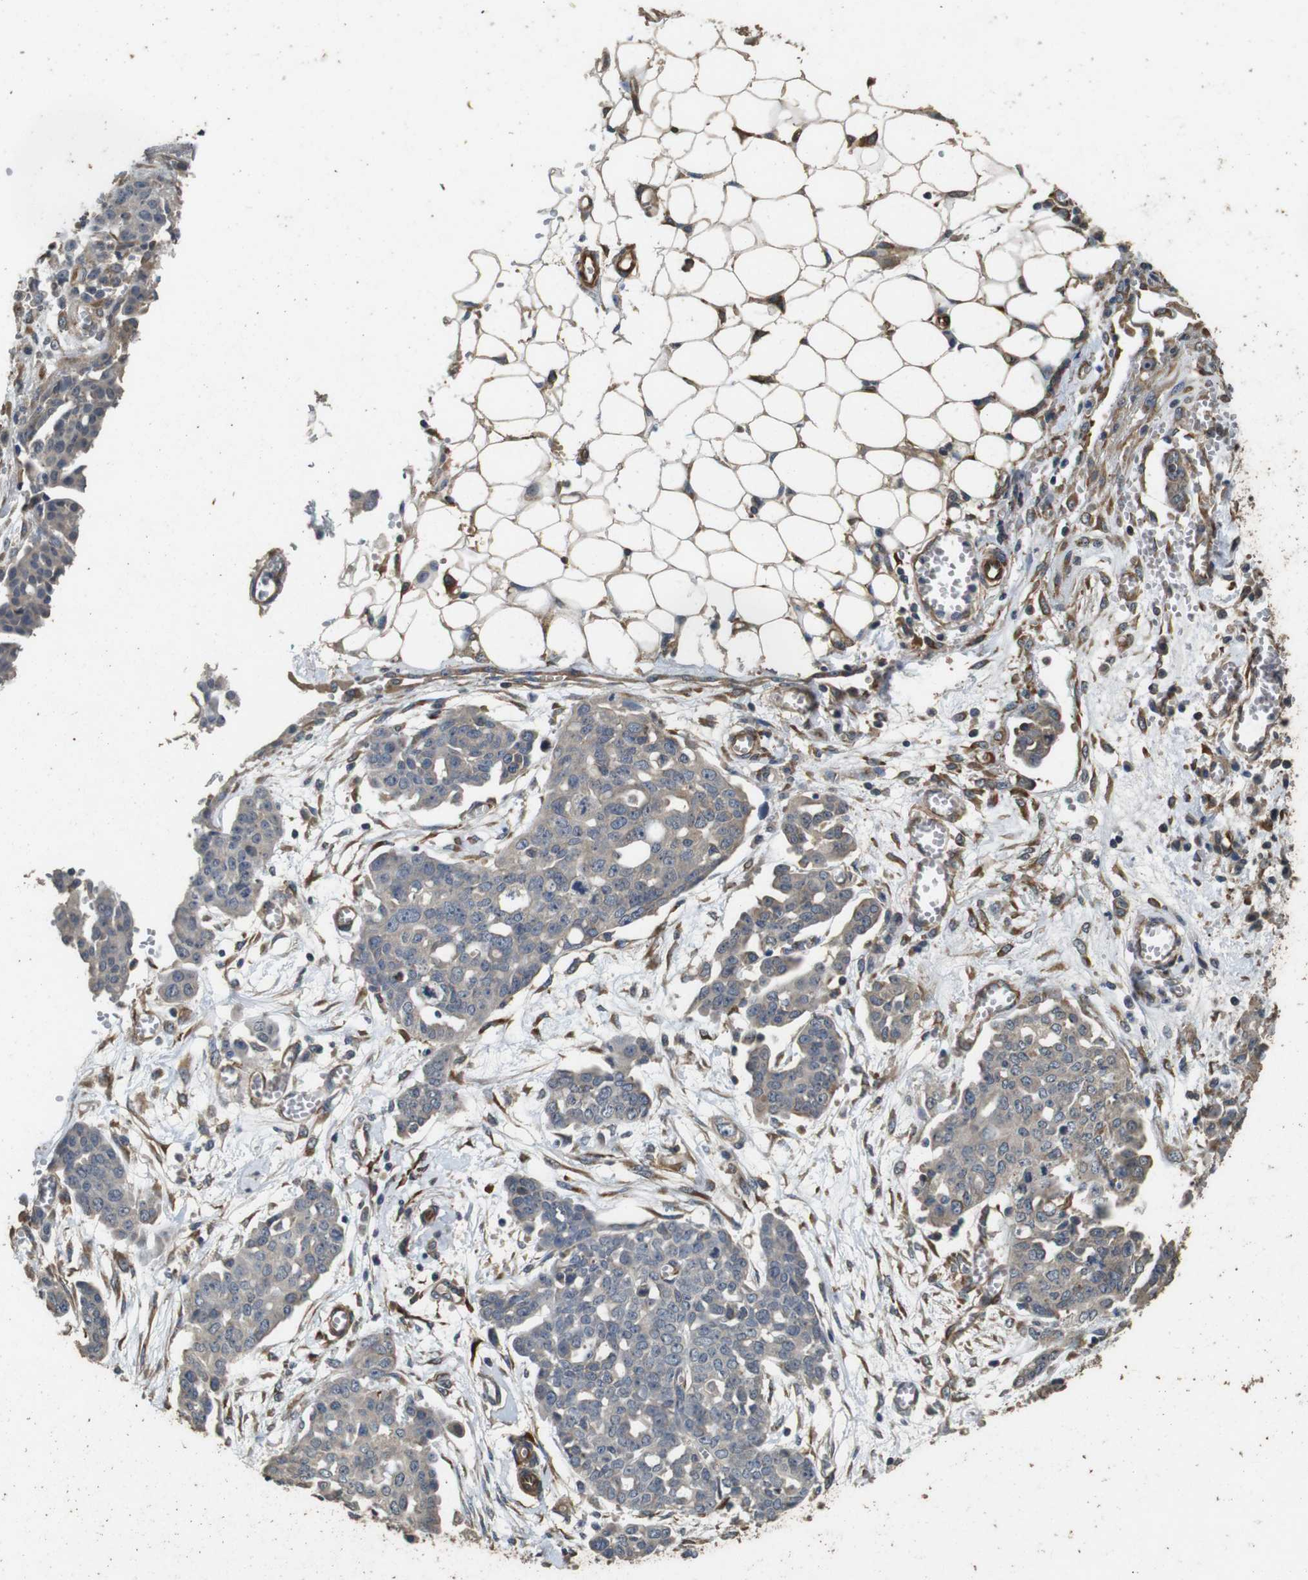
{"staining": {"intensity": "weak", "quantity": ">75%", "location": "cytoplasmic/membranous"}, "tissue": "ovarian cancer", "cell_type": "Tumor cells", "image_type": "cancer", "snomed": [{"axis": "morphology", "description": "Cystadenocarcinoma, serous, NOS"}, {"axis": "topography", "description": "Soft tissue"}, {"axis": "topography", "description": "Ovary"}], "caption": "Approximately >75% of tumor cells in human ovarian cancer display weak cytoplasmic/membranous protein positivity as visualized by brown immunohistochemical staining.", "gene": "CNPY4", "patient": {"sex": "female", "age": 57}}